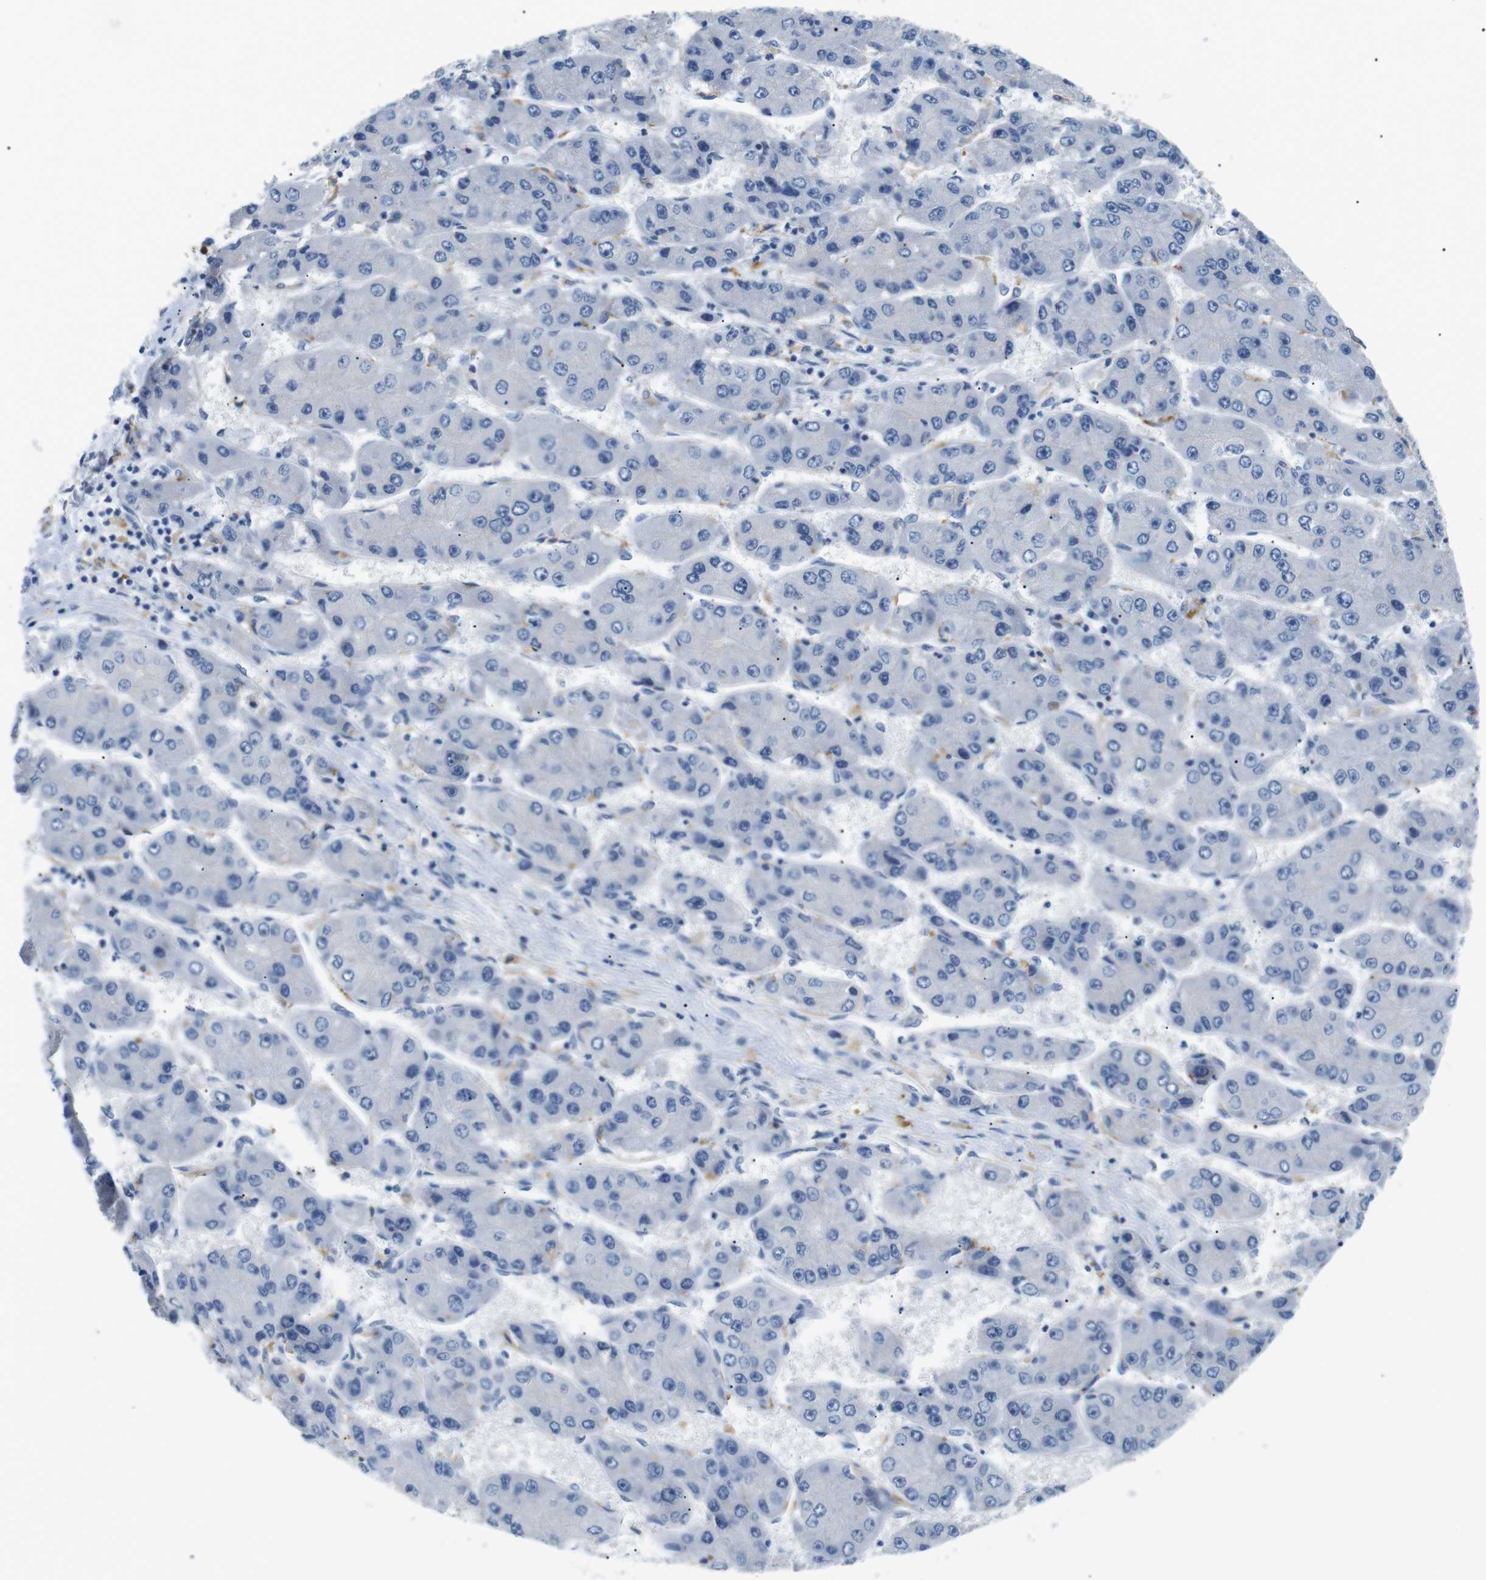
{"staining": {"intensity": "negative", "quantity": "none", "location": "none"}, "tissue": "liver cancer", "cell_type": "Tumor cells", "image_type": "cancer", "snomed": [{"axis": "morphology", "description": "Carcinoma, Hepatocellular, NOS"}, {"axis": "topography", "description": "Liver"}], "caption": "Protein analysis of liver cancer (hepatocellular carcinoma) exhibits no significant positivity in tumor cells.", "gene": "FCGRT", "patient": {"sex": "female", "age": 61}}